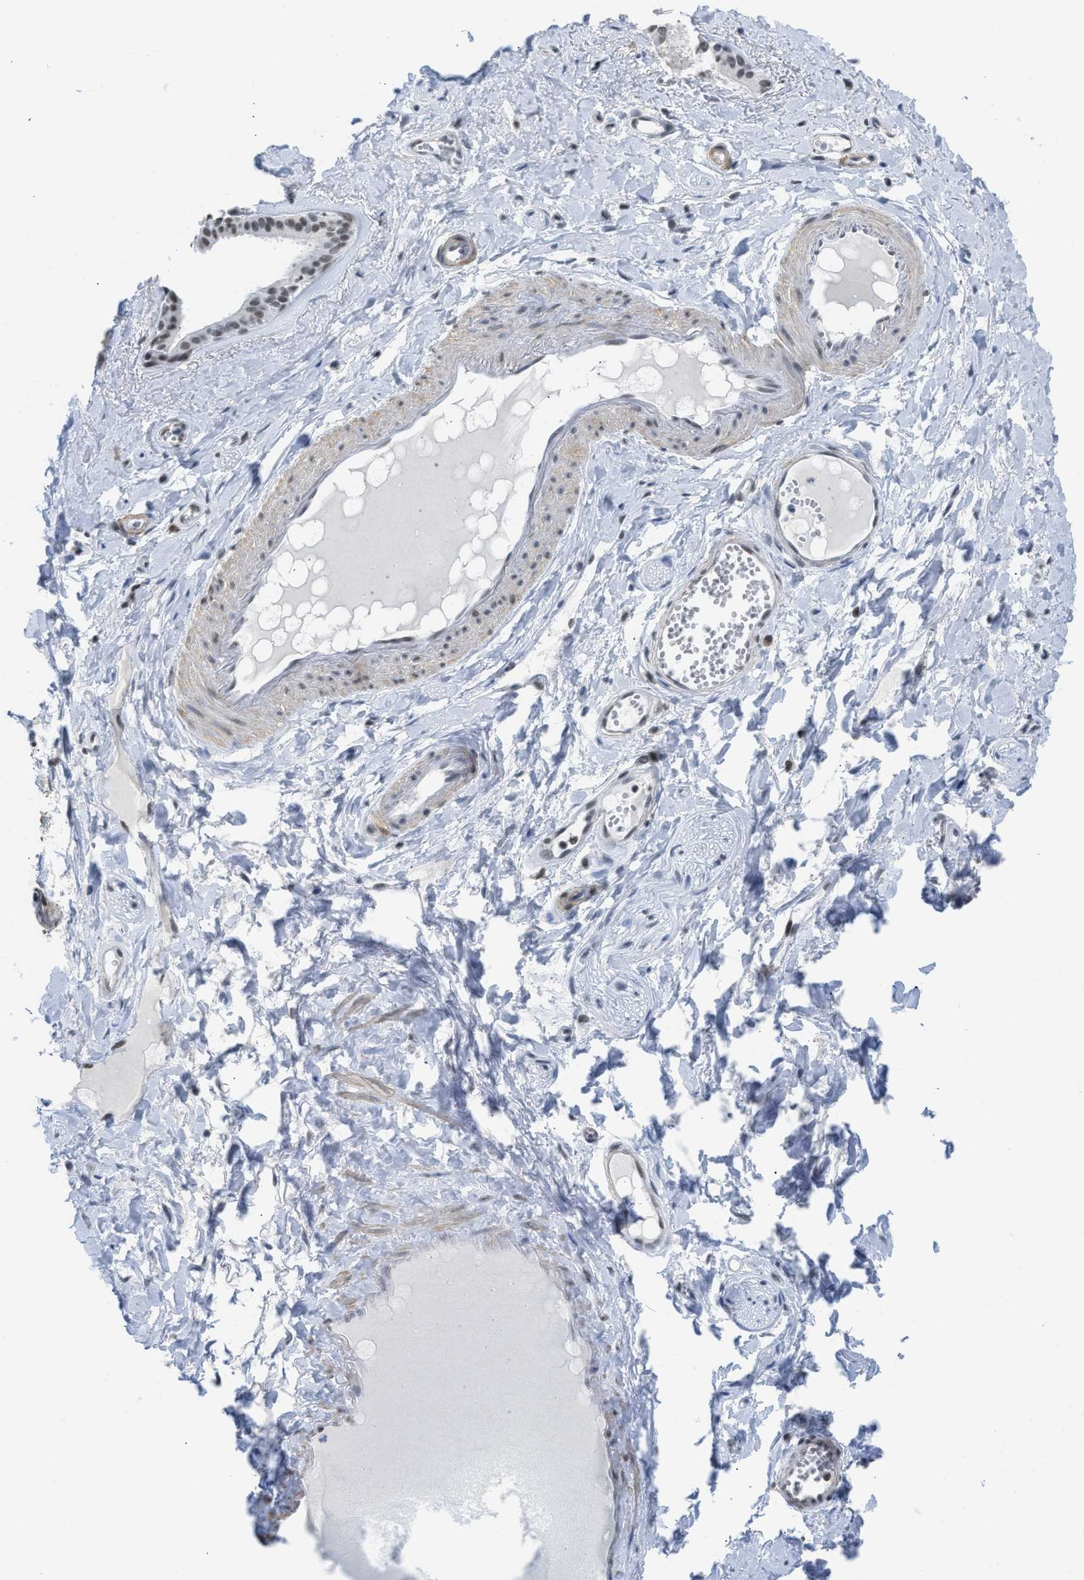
{"staining": {"intensity": "negative", "quantity": "none", "location": "none"}, "tissue": "adipose tissue", "cell_type": "Adipocytes", "image_type": "normal", "snomed": [{"axis": "morphology", "description": "Normal tissue, NOS"}, {"axis": "morphology", "description": "Inflammation, NOS"}, {"axis": "topography", "description": "Salivary gland"}, {"axis": "topography", "description": "Peripheral nerve tissue"}], "caption": "DAB (3,3'-diaminobenzidine) immunohistochemical staining of normal adipose tissue displays no significant staining in adipocytes.", "gene": "SCAF4", "patient": {"sex": "female", "age": 75}}